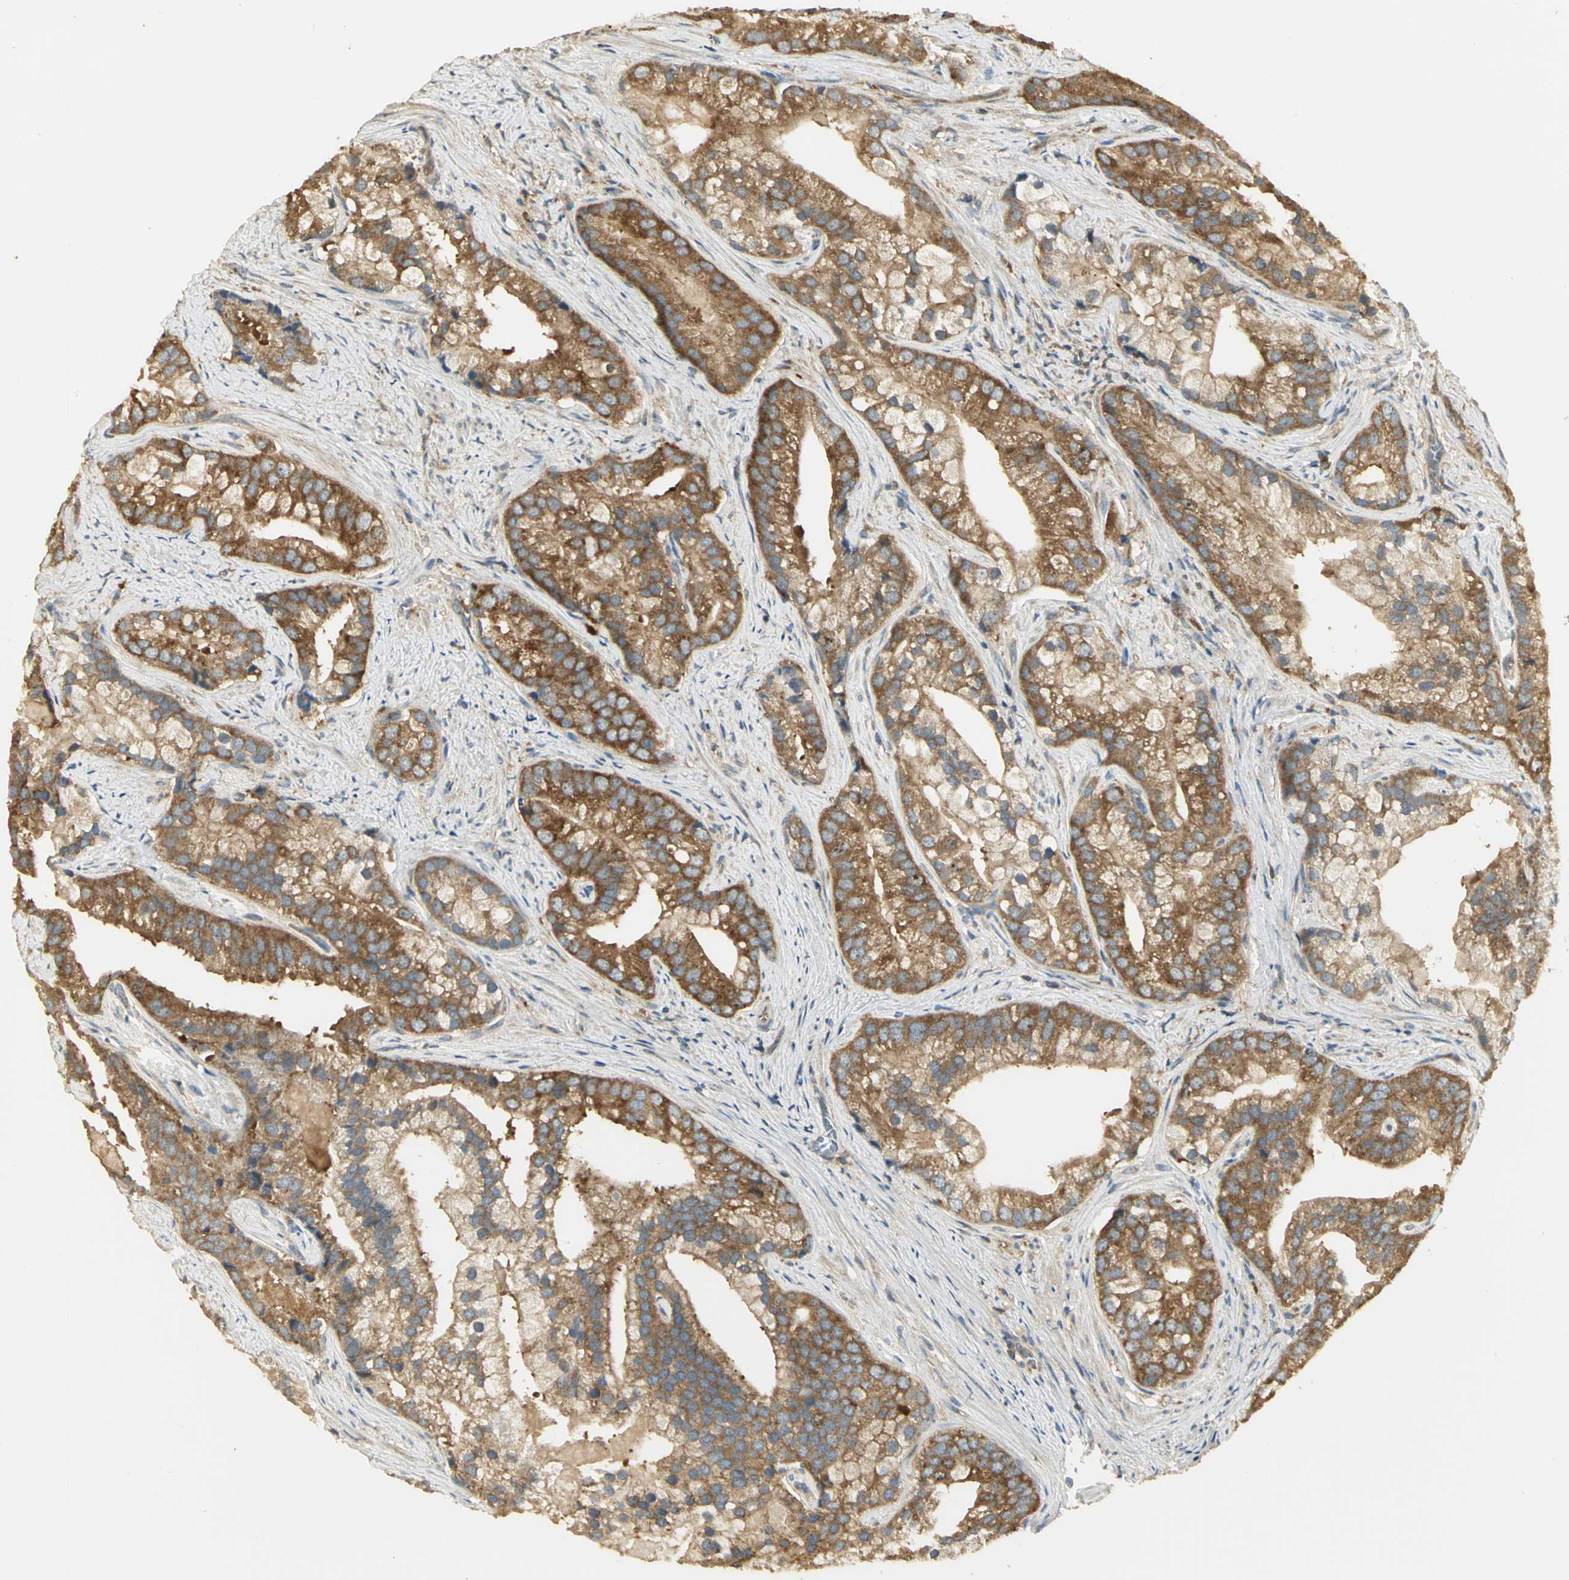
{"staining": {"intensity": "strong", "quantity": ">75%", "location": "cytoplasmic/membranous"}, "tissue": "prostate cancer", "cell_type": "Tumor cells", "image_type": "cancer", "snomed": [{"axis": "morphology", "description": "Adenocarcinoma, Low grade"}, {"axis": "topography", "description": "Prostate"}], "caption": "This photomicrograph exhibits immunohistochemistry staining of prostate adenocarcinoma (low-grade), with high strong cytoplasmic/membranous staining in about >75% of tumor cells.", "gene": "RARS1", "patient": {"sex": "male", "age": 71}}